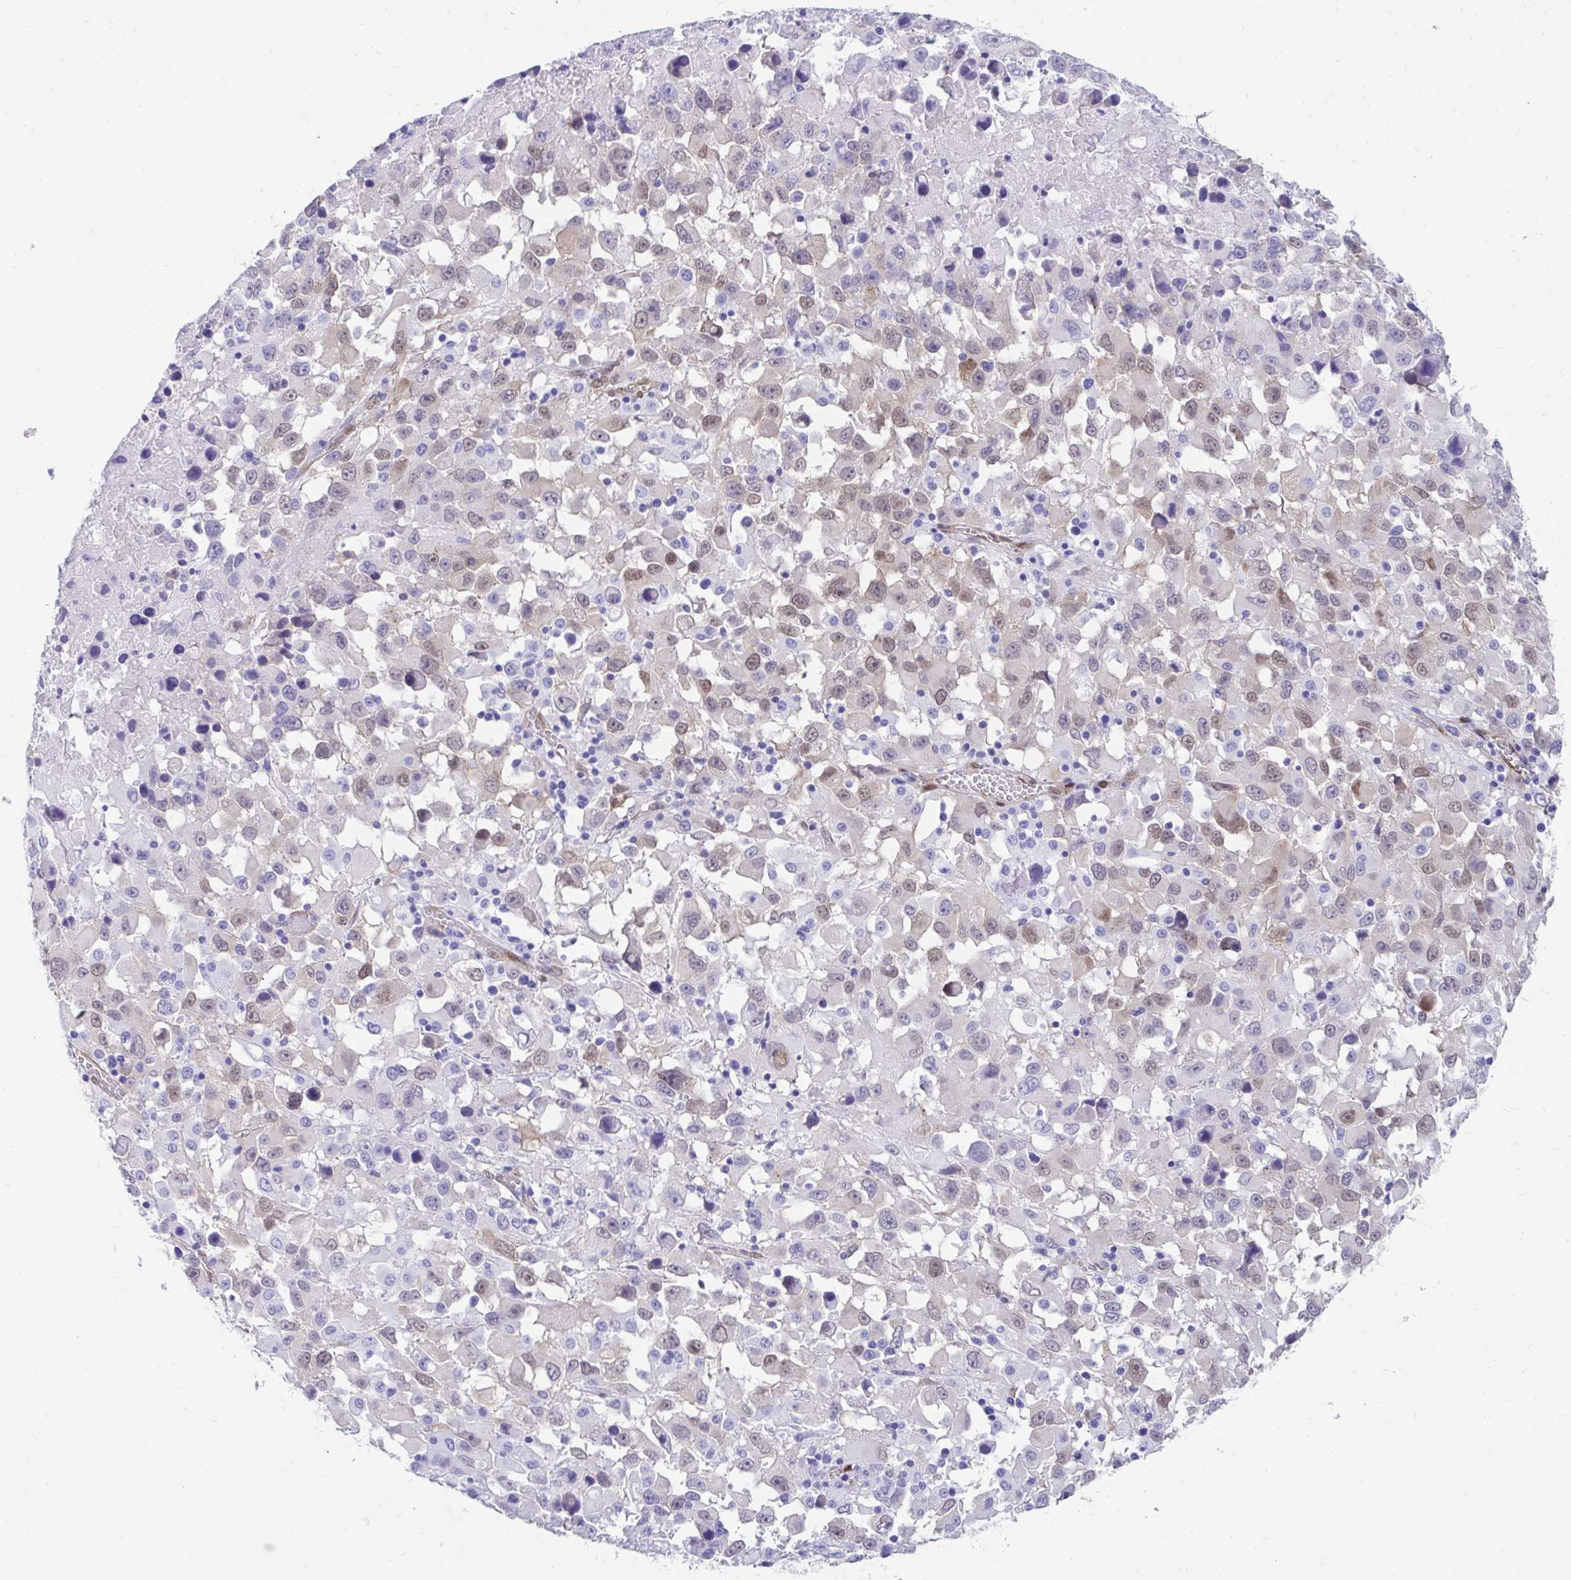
{"staining": {"intensity": "weak", "quantity": "<25%", "location": "nuclear"}, "tissue": "melanoma", "cell_type": "Tumor cells", "image_type": "cancer", "snomed": [{"axis": "morphology", "description": "Malignant melanoma, Metastatic site"}, {"axis": "topography", "description": "Soft tissue"}], "caption": "Immunohistochemistry (IHC) histopathology image of human melanoma stained for a protein (brown), which exhibits no staining in tumor cells.", "gene": "RBPMS", "patient": {"sex": "male", "age": 50}}